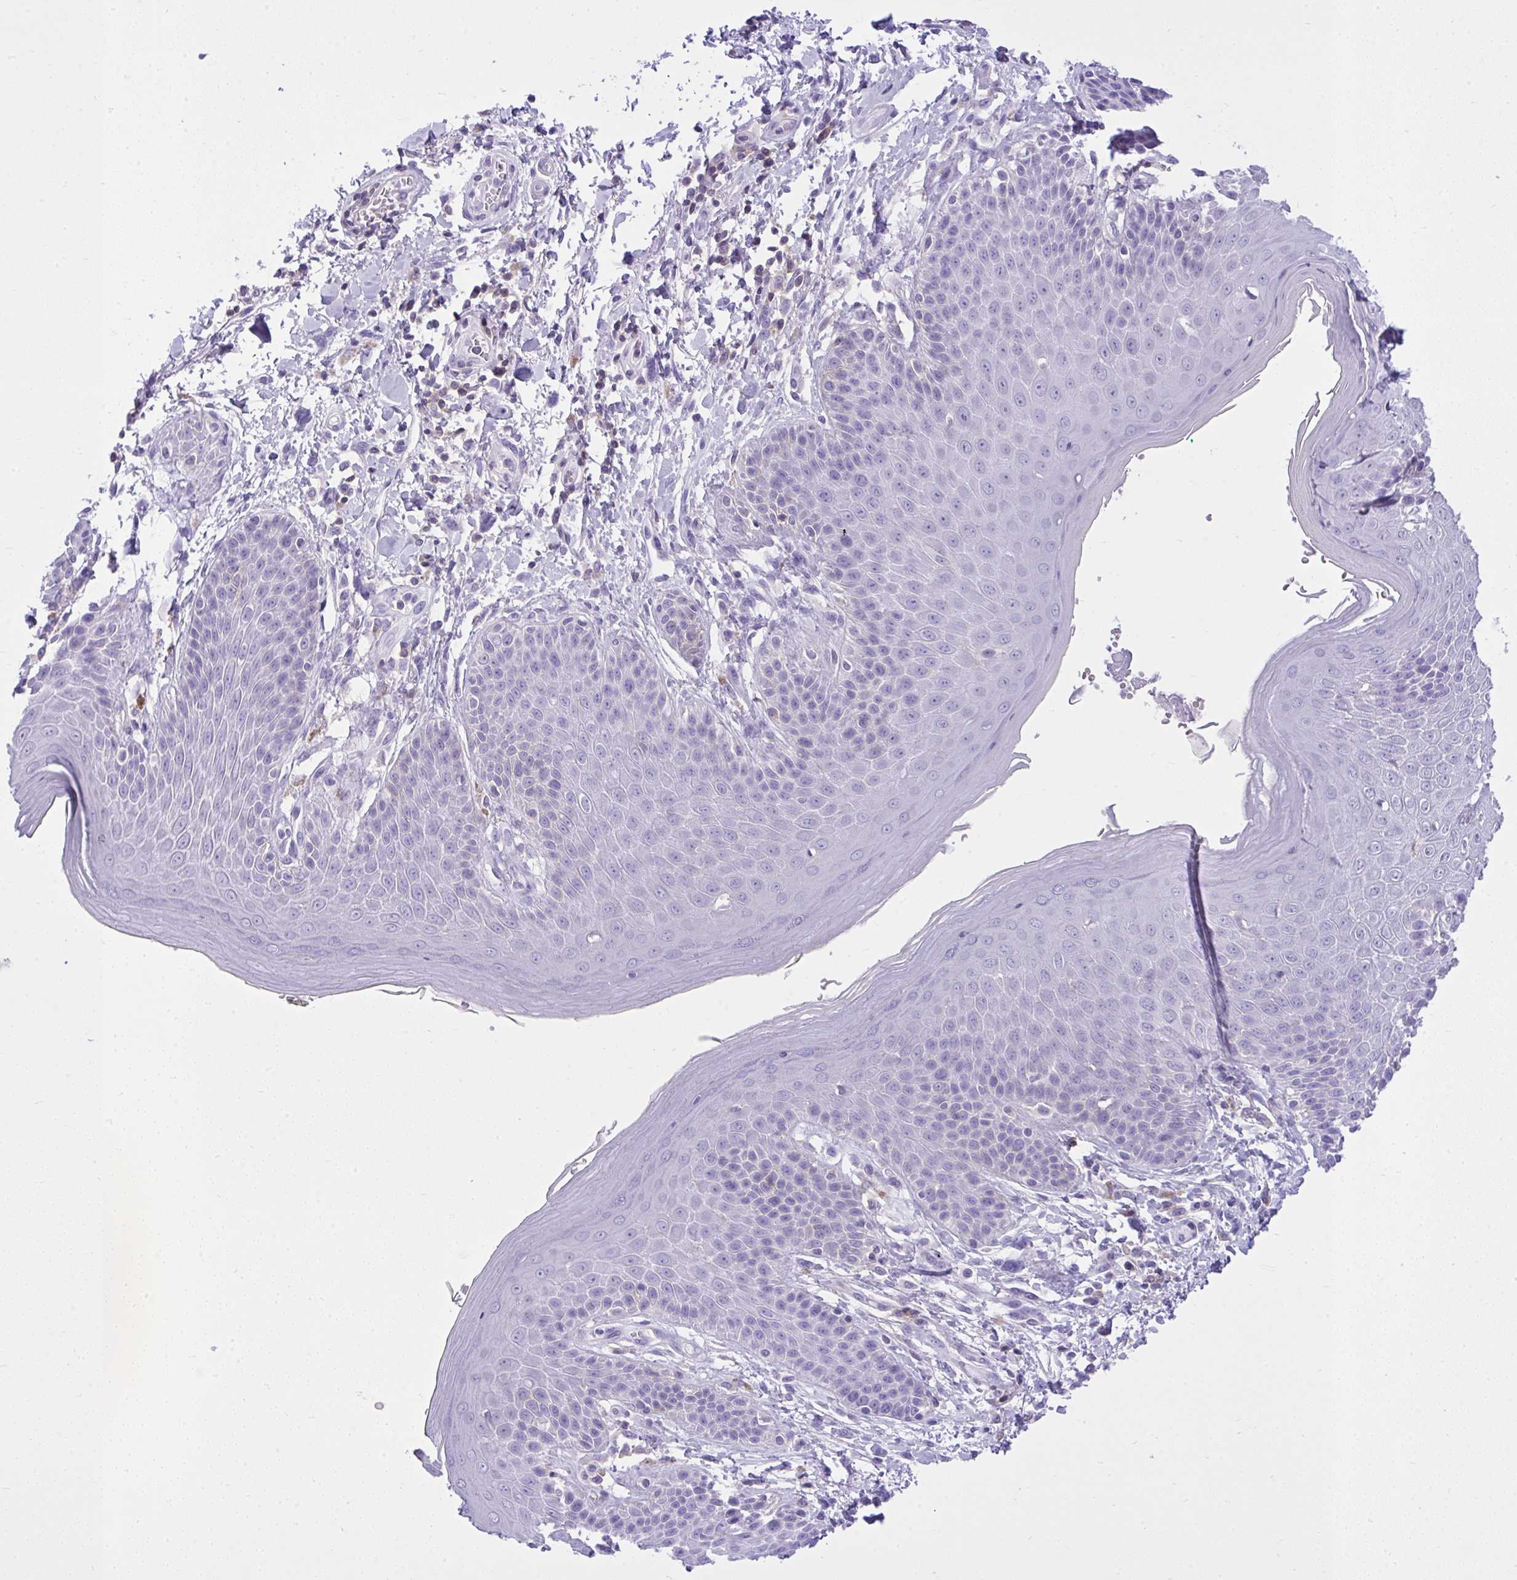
{"staining": {"intensity": "negative", "quantity": "none", "location": "none"}, "tissue": "skin", "cell_type": "Epidermal cells", "image_type": "normal", "snomed": [{"axis": "morphology", "description": "Normal tissue, NOS"}, {"axis": "topography", "description": "Peripheral nerve tissue"}], "caption": "Epidermal cells are negative for protein expression in unremarkable human skin. (Brightfield microscopy of DAB IHC at high magnification).", "gene": "GPRIN3", "patient": {"sex": "male", "age": 51}}